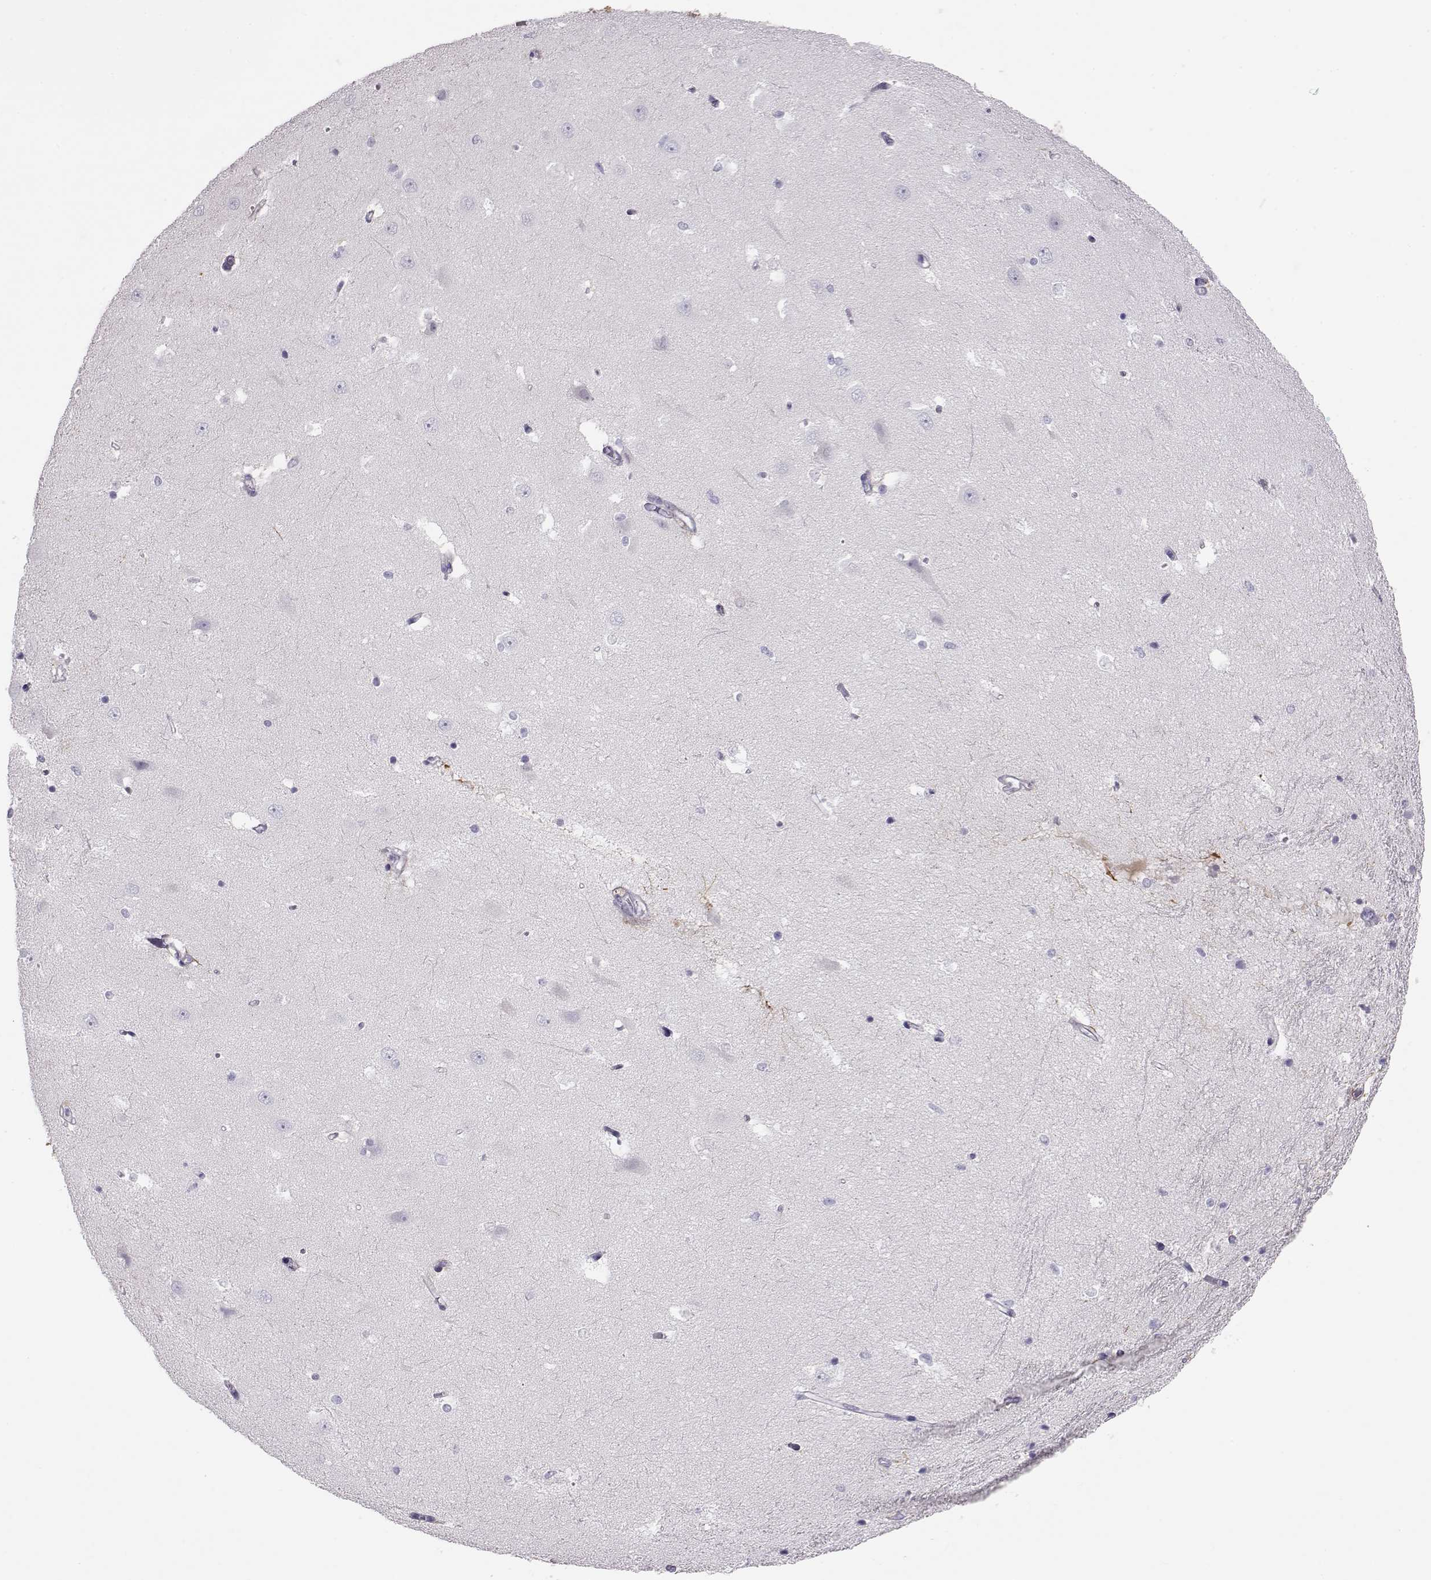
{"staining": {"intensity": "negative", "quantity": "none", "location": "none"}, "tissue": "hippocampus", "cell_type": "Glial cells", "image_type": "normal", "snomed": [{"axis": "morphology", "description": "Normal tissue, NOS"}, {"axis": "topography", "description": "Hippocampus"}], "caption": "Glial cells are negative for brown protein staining in normal hippocampus. Brightfield microscopy of immunohistochemistry (IHC) stained with DAB (brown) and hematoxylin (blue), captured at high magnification.", "gene": "GPR26", "patient": {"sex": "male", "age": 44}}